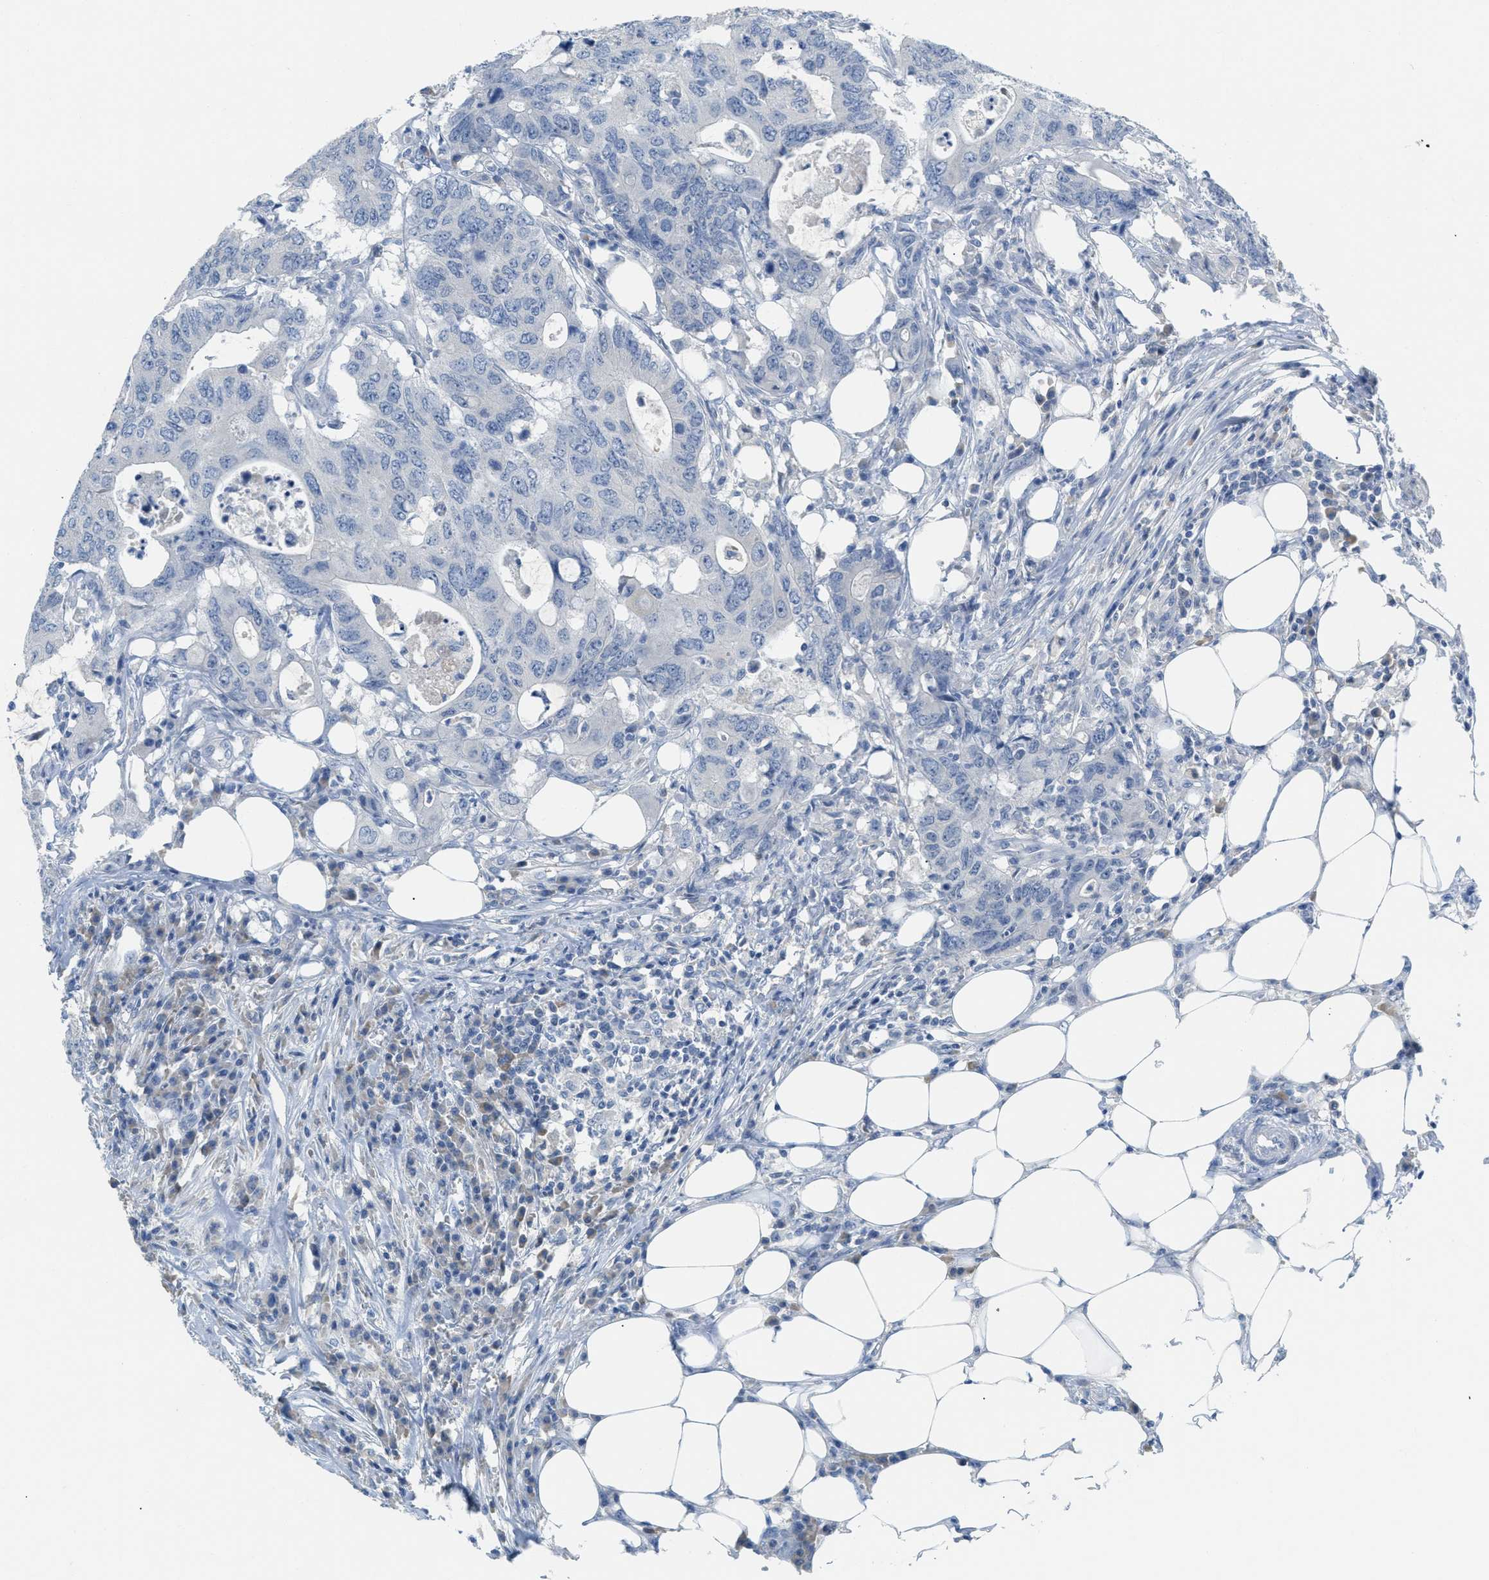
{"staining": {"intensity": "negative", "quantity": "none", "location": "none"}, "tissue": "colorectal cancer", "cell_type": "Tumor cells", "image_type": "cancer", "snomed": [{"axis": "morphology", "description": "Adenocarcinoma, NOS"}, {"axis": "topography", "description": "Colon"}], "caption": "Immunohistochemistry (IHC) of colorectal cancer displays no staining in tumor cells. (Brightfield microscopy of DAB immunohistochemistry at high magnification).", "gene": "HSF2", "patient": {"sex": "male", "age": 71}}